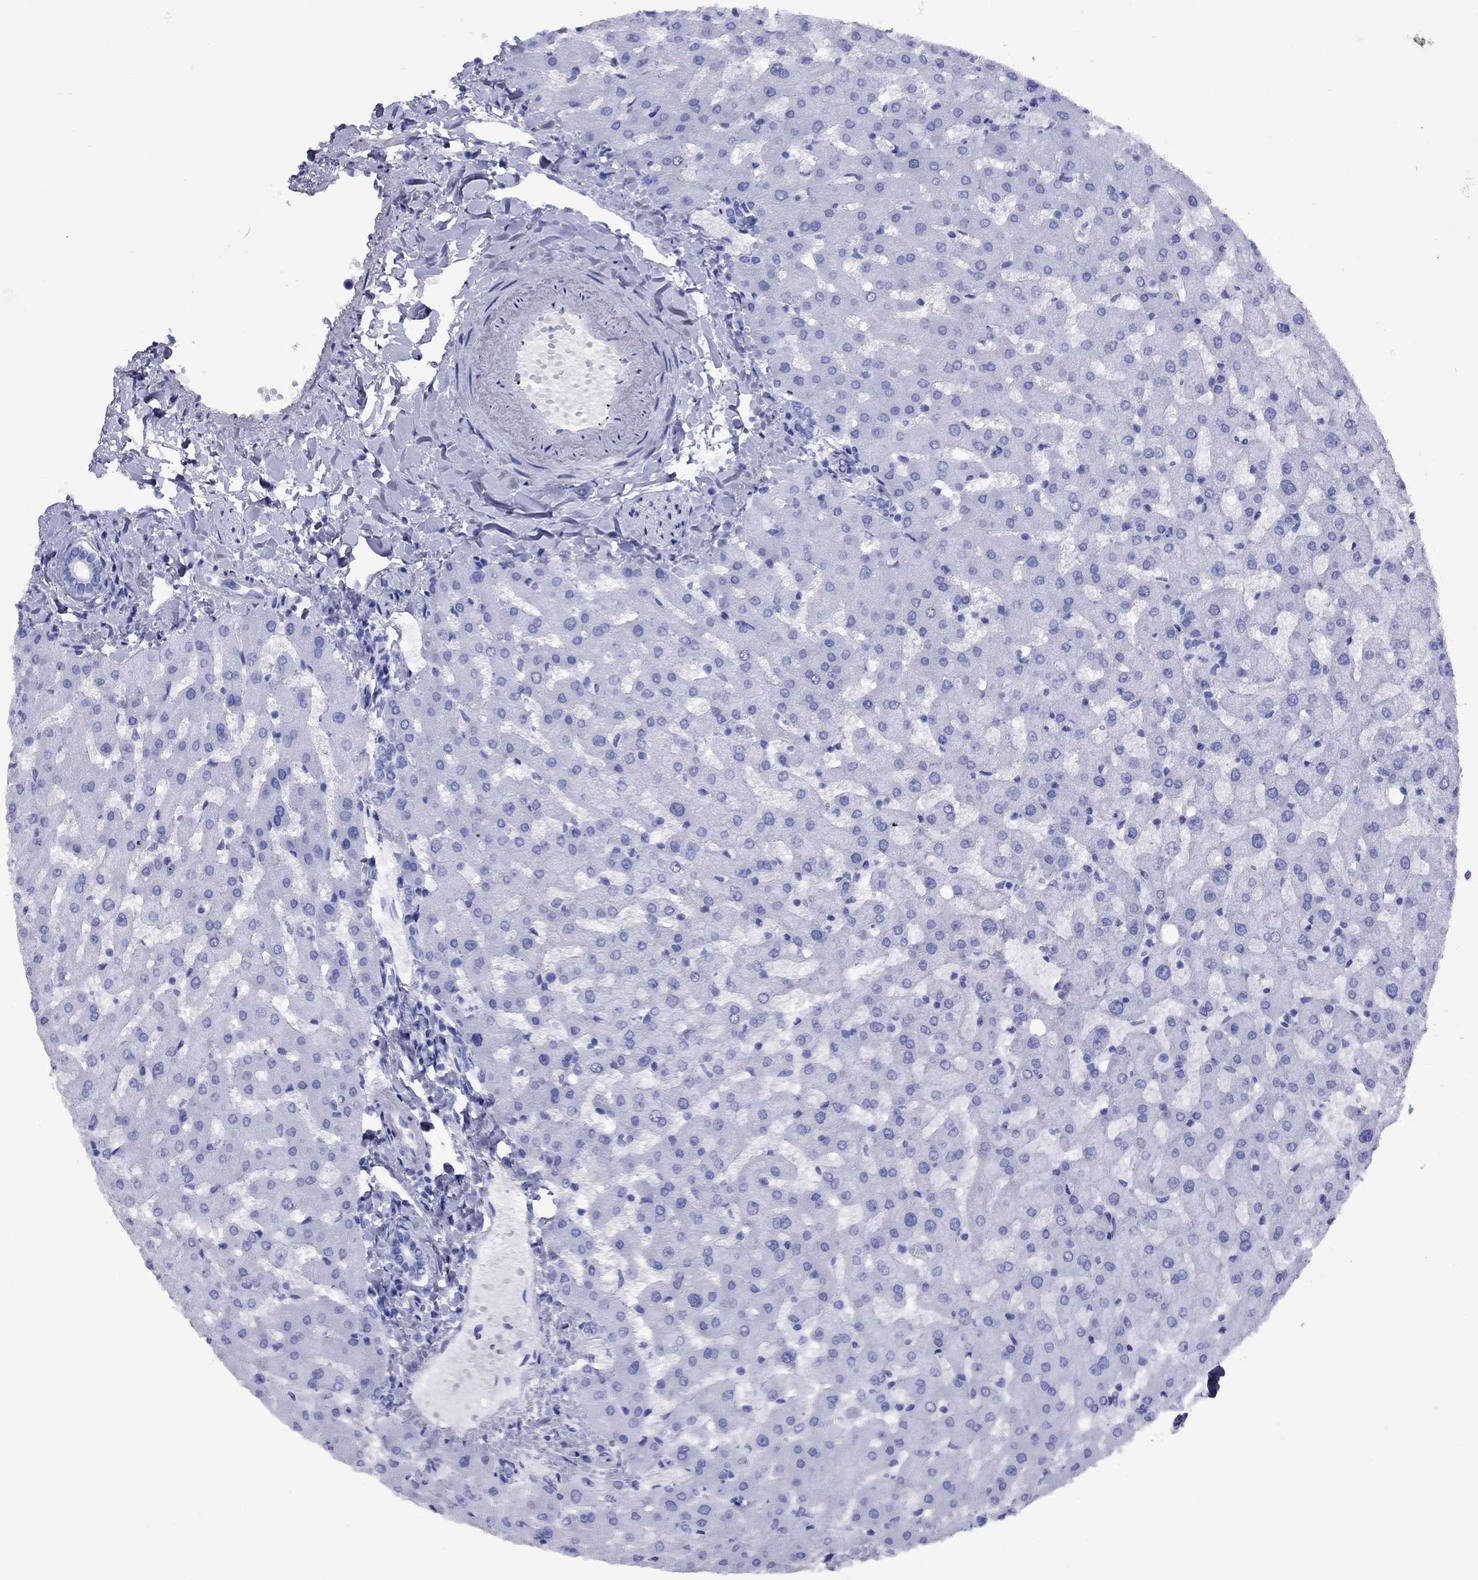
{"staining": {"intensity": "negative", "quantity": "none", "location": "none"}, "tissue": "liver", "cell_type": "Cholangiocytes", "image_type": "normal", "snomed": [{"axis": "morphology", "description": "Normal tissue, NOS"}, {"axis": "topography", "description": "Liver"}], "caption": "Liver stained for a protein using immunohistochemistry (IHC) exhibits no expression cholangiocytes.", "gene": "APOA2", "patient": {"sex": "female", "age": 50}}